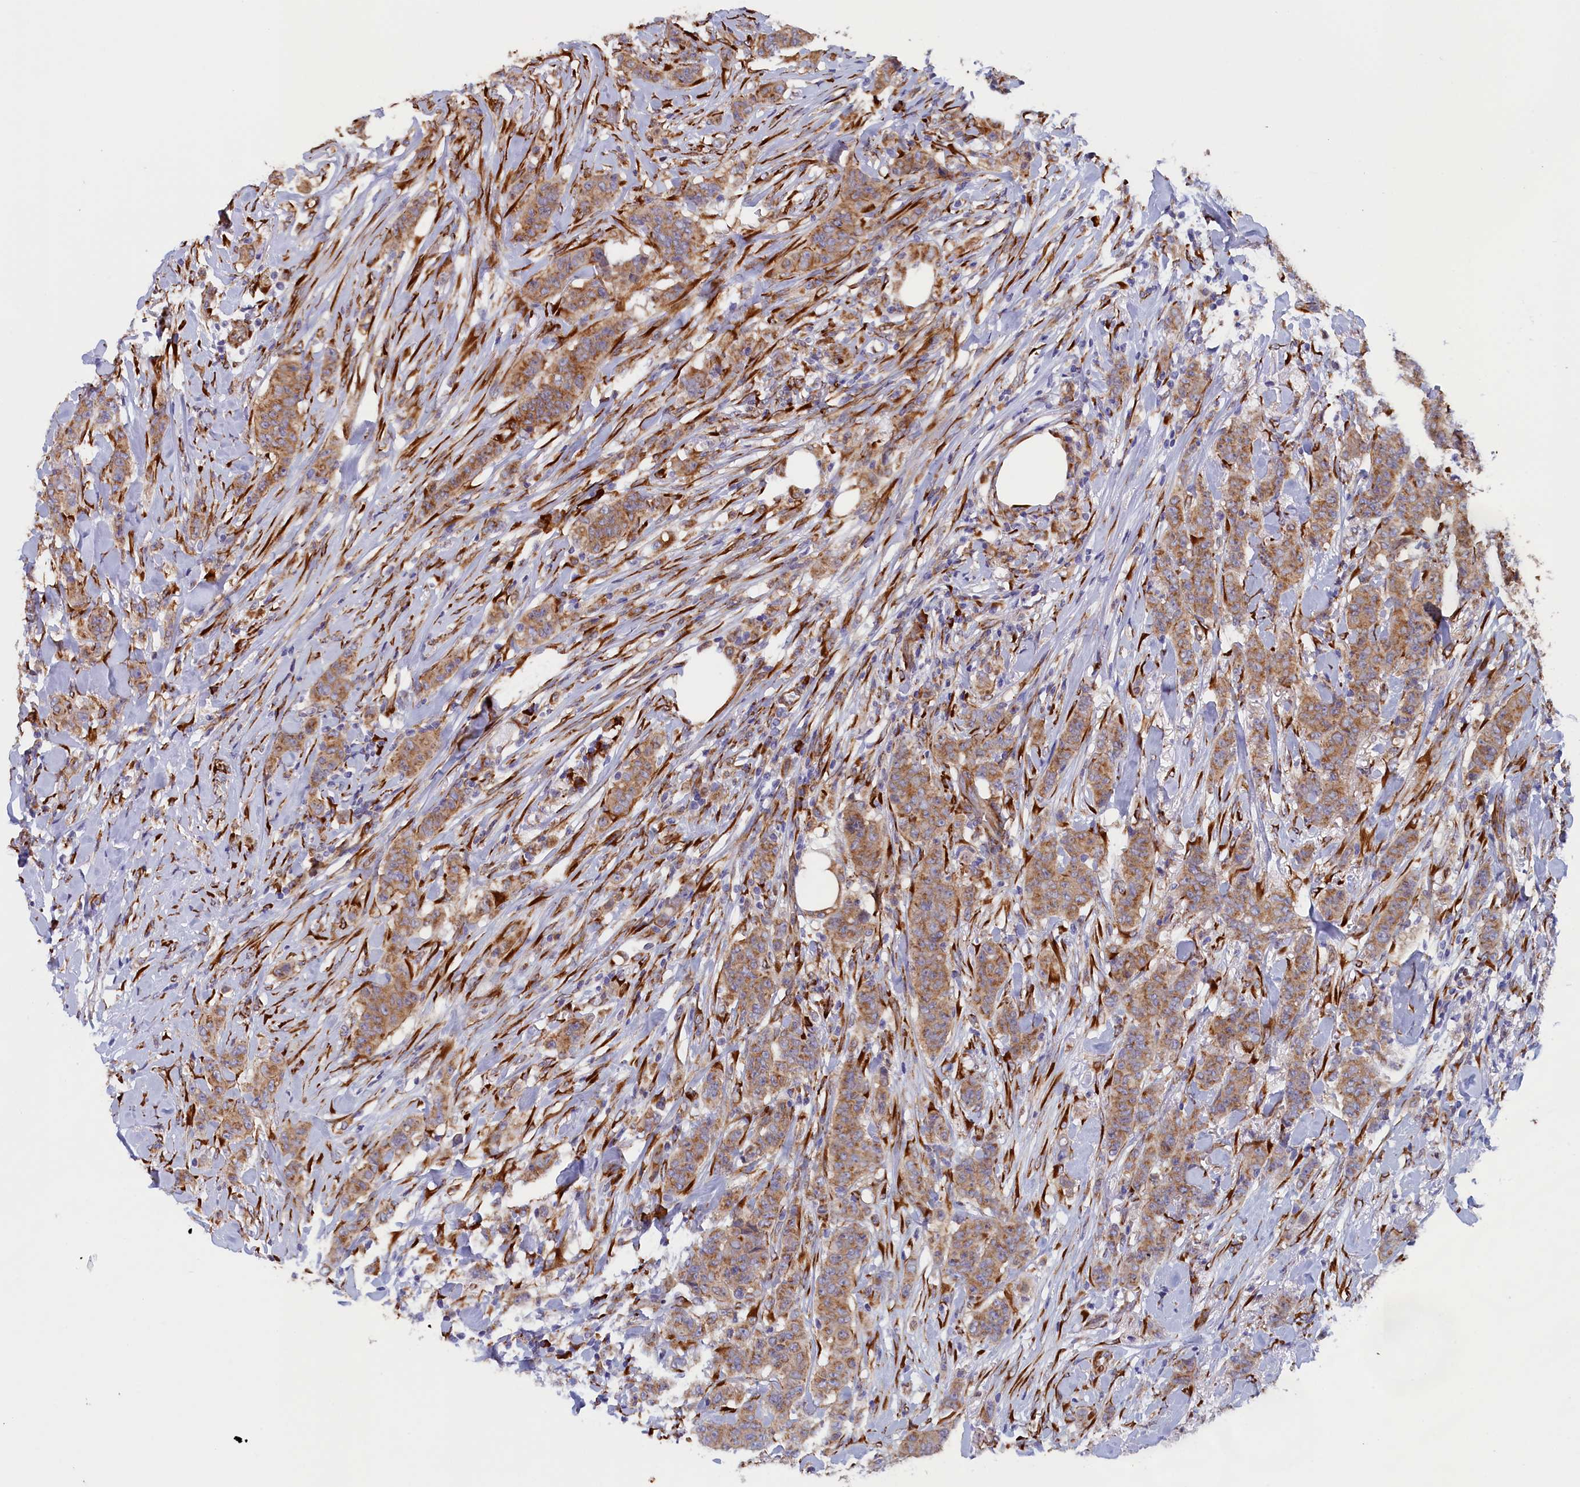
{"staining": {"intensity": "moderate", "quantity": ">75%", "location": "cytoplasmic/membranous"}, "tissue": "breast cancer", "cell_type": "Tumor cells", "image_type": "cancer", "snomed": [{"axis": "morphology", "description": "Duct carcinoma"}, {"axis": "topography", "description": "Breast"}], "caption": "This is a histology image of IHC staining of breast cancer, which shows moderate positivity in the cytoplasmic/membranous of tumor cells.", "gene": "CCDC68", "patient": {"sex": "female", "age": 40}}